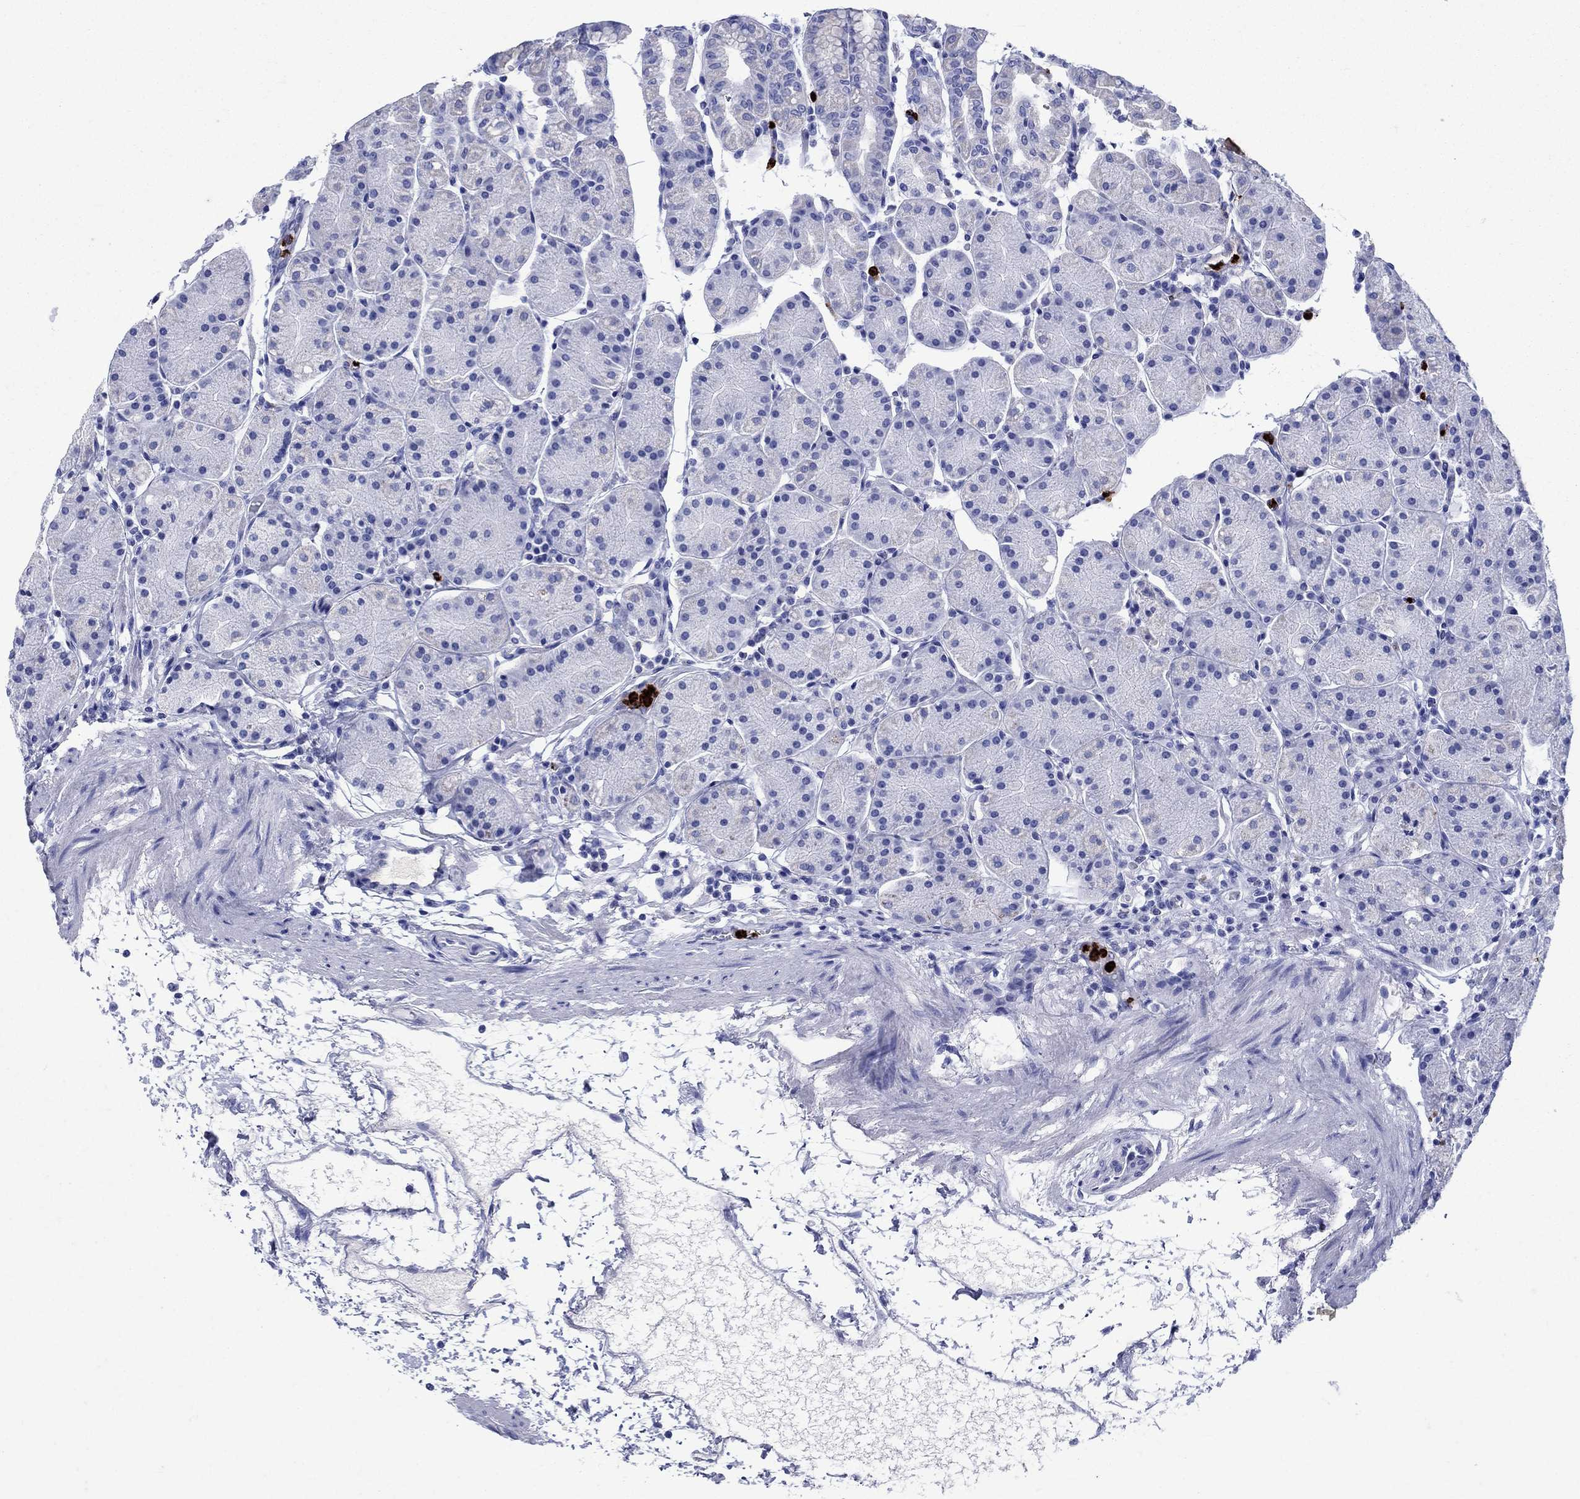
{"staining": {"intensity": "negative", "quantity": "none", "location": "none"}, "tissue": "stomach", "cell_type": "Glandular cells", "image_type": "normal", "snomed": [{"axis": "morphology", "description": "Normal tissue, NOS"}, {"axis": "topography", "description": "Stomach"}], "caption": "This is a histopathology image of IHC staining of benign stomach, which shows no expression in glandular cells.", "gene": "AZU1", "patient": {"sex": "male", "age": 54}}